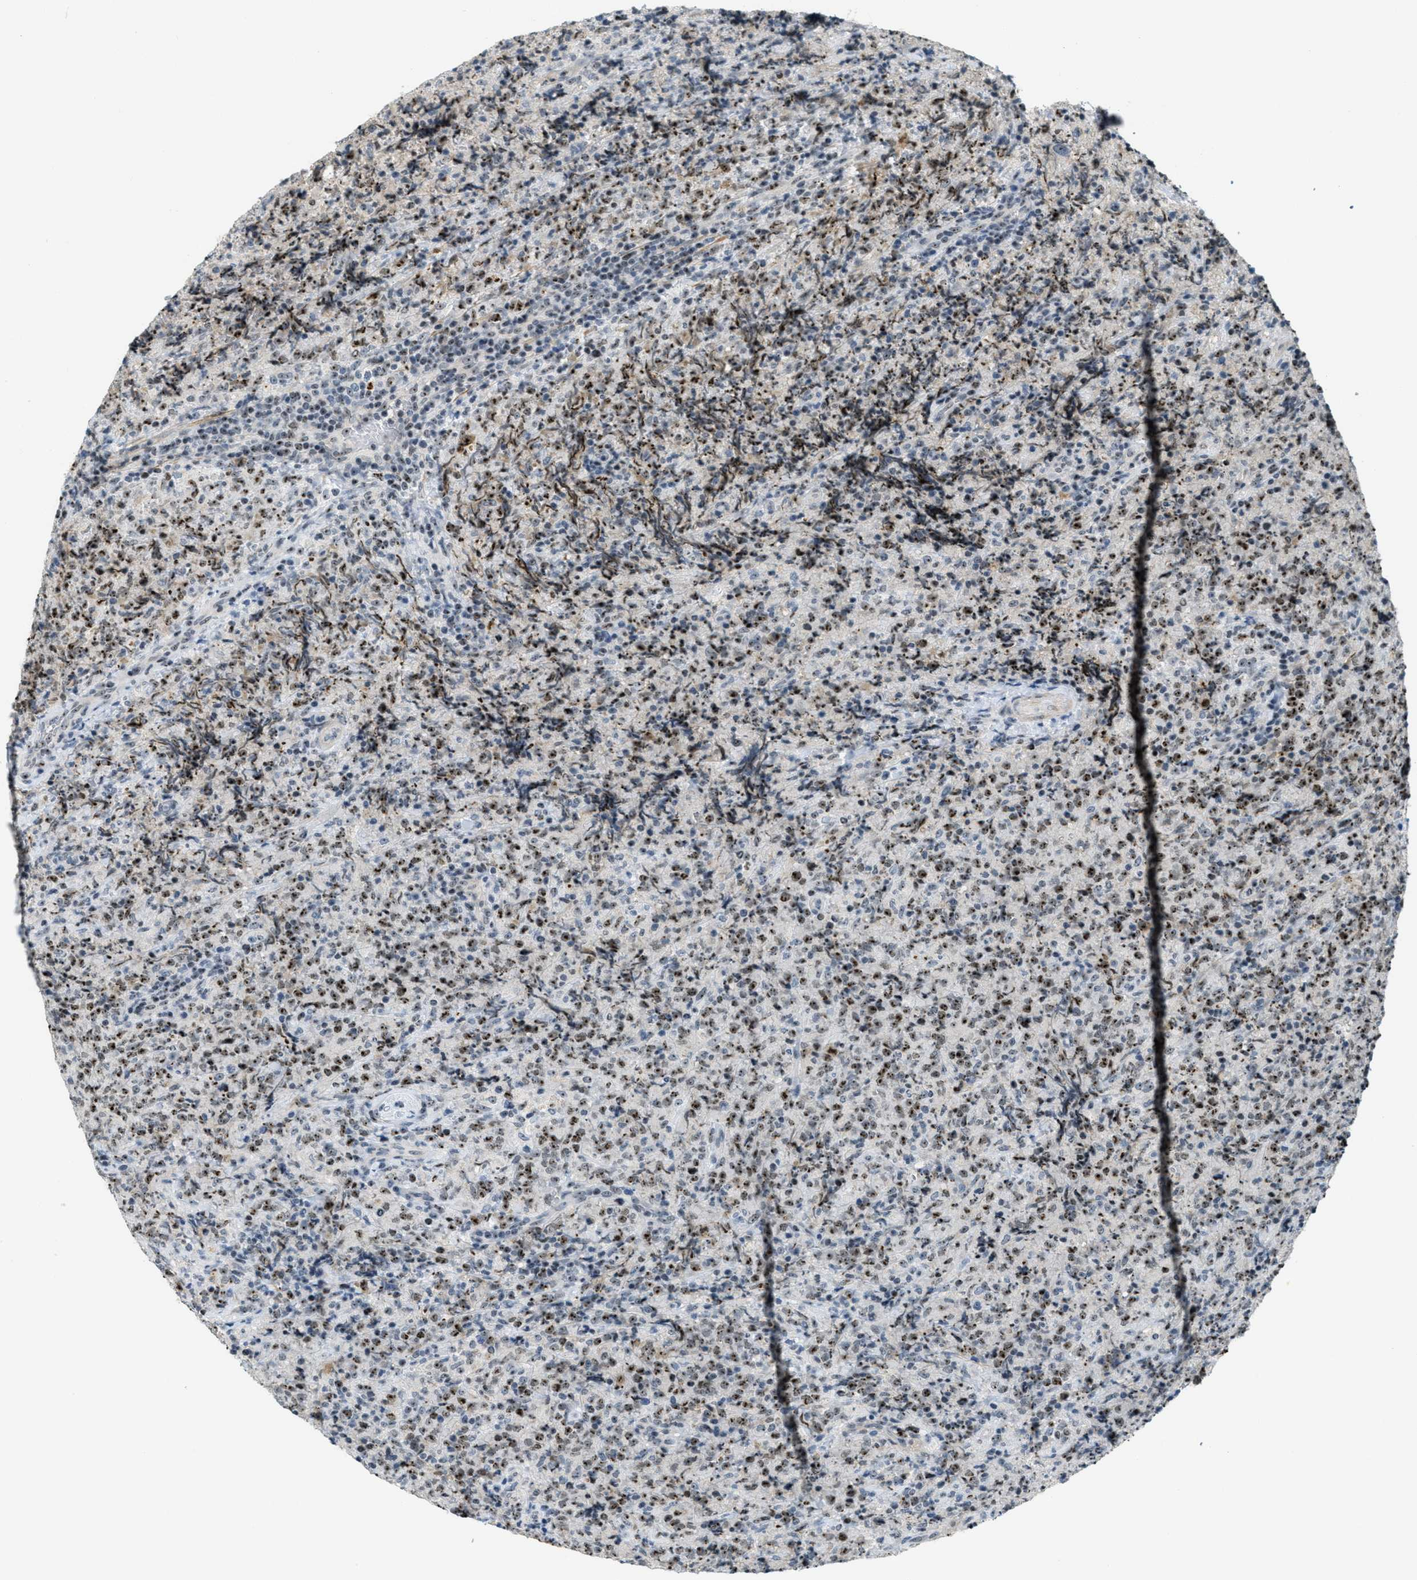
{"staining": {"intensity": "moderate", "quantity": "25%-75%", "location": "nuclear"}, "tissue": "lymphoma", "cell_type": "Tumor cells", "image_type": "cancer", "snomed": [{"axis": "morphology", "description": "Malignant lymphoma, non-Hodgkin's type, High grade"}, {"axis": "topography", "description": "Tonsil"}], "caption": "Lymphoma stained with a protein marker demonstrates moderate staining in tumor cells.", "gene": "DDX47", "patient": {"sex": "female", "age": 36}}